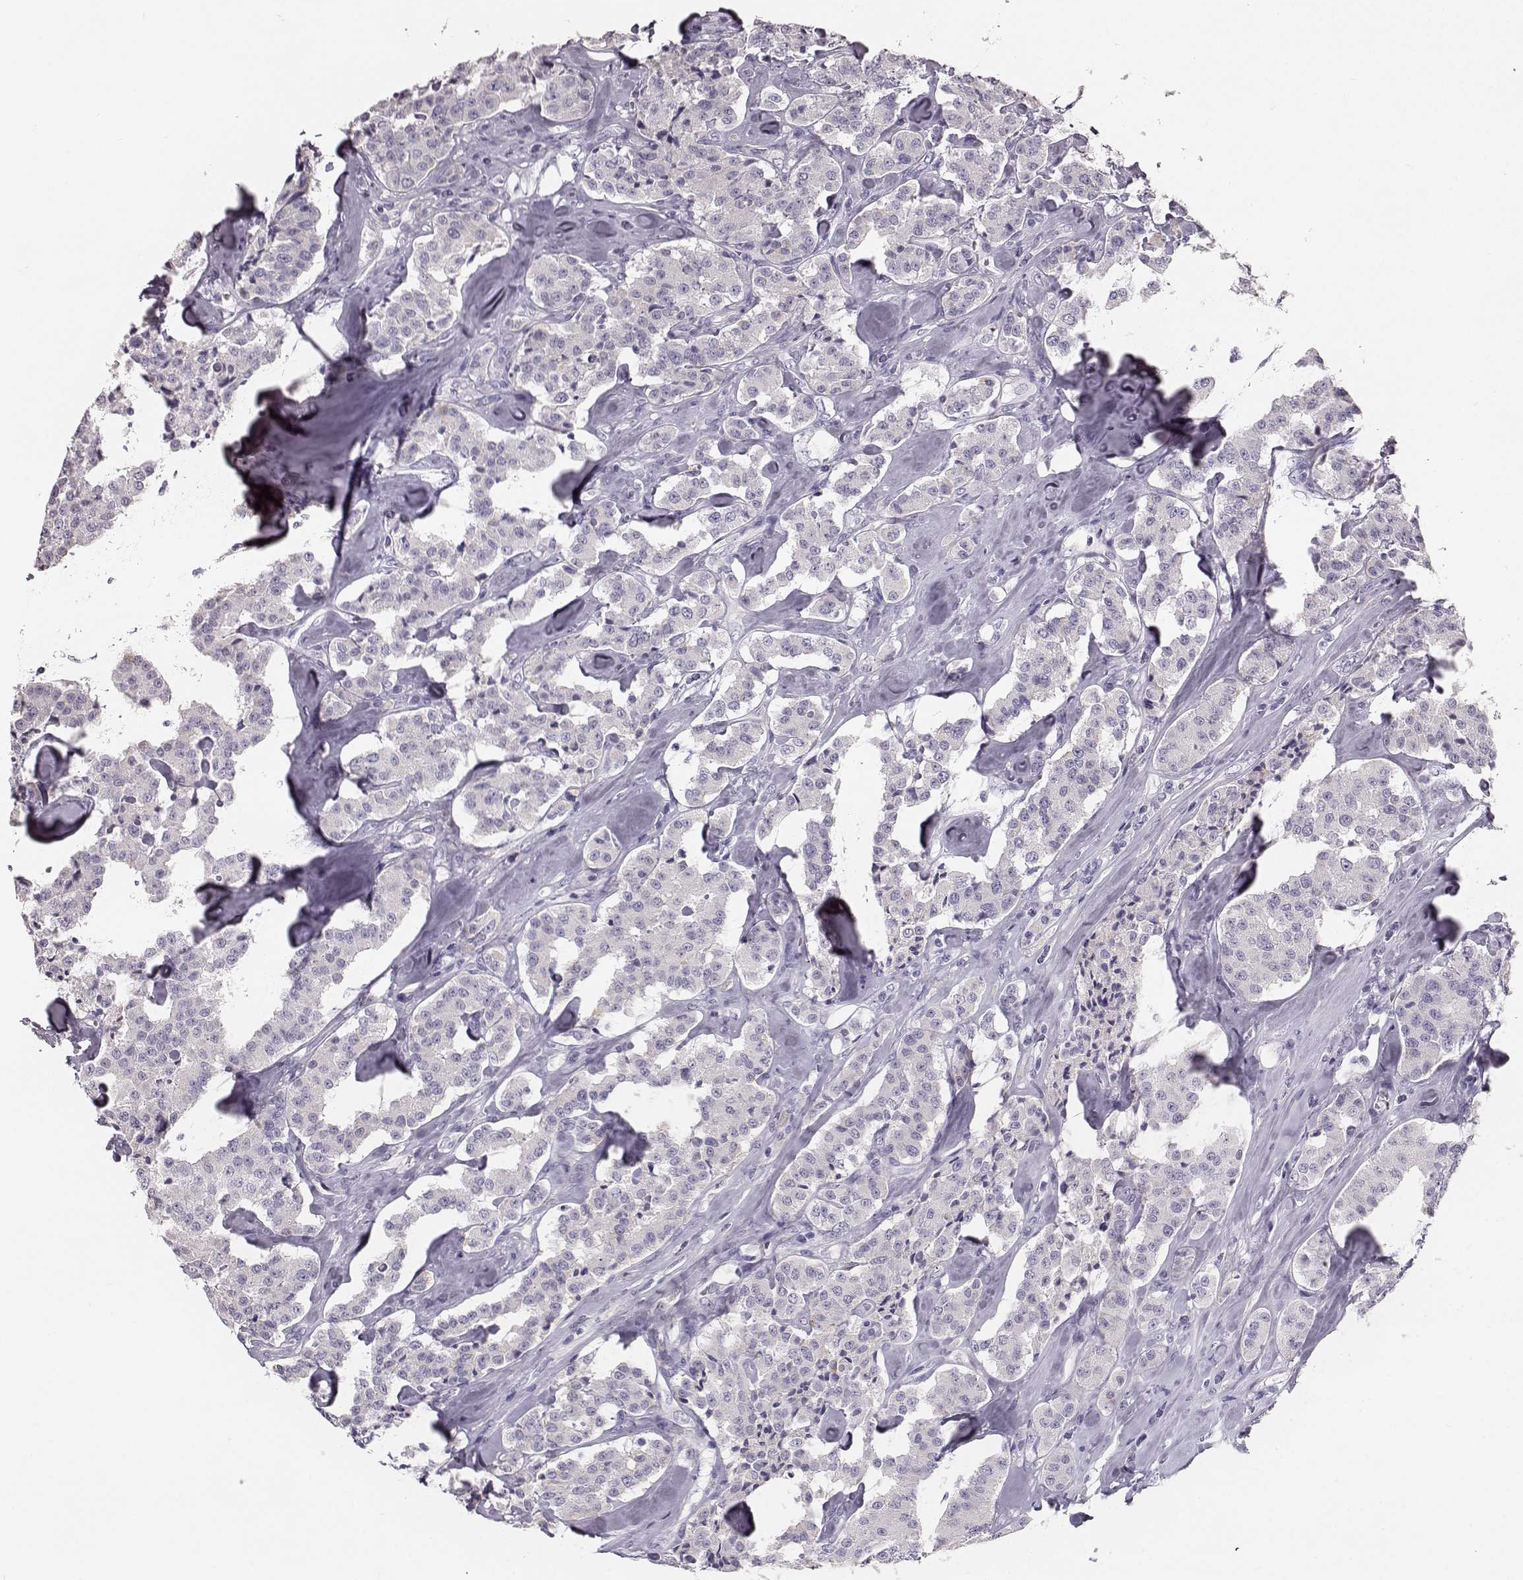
{"staining": {"intensity": "negative", "quantity": "none", "location": "none"}, "tissue": "carcinoid", "cell_type": "Tumor cells", "image_type": "cancer", "snomed": [{"axis": "morphology", "description": "Carcinoid, malignant, NOS"}, {"axis": "topography", "description": "Pancreas"}], "caption": "This photomicrograph is of malignant carcinoid stained with IHC to label a protein in brown with the nuclei are counter-stained blue. There is no expression in tumor cells.", "gene": "NPTXR", "patient": {"sex": "male", "age": 41}}